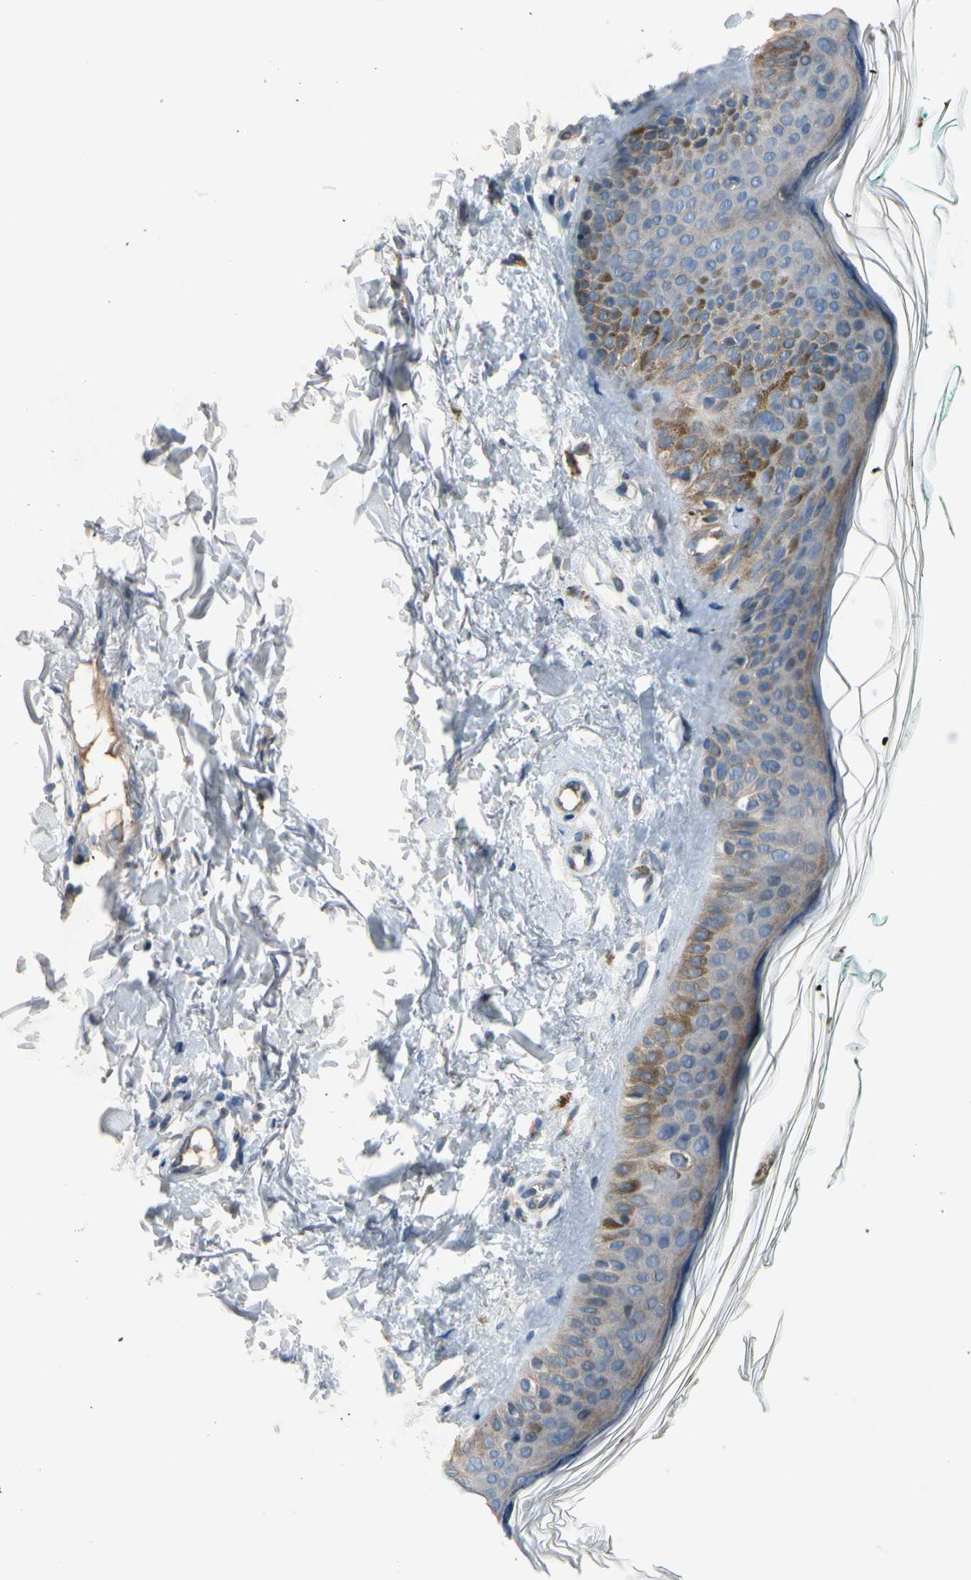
{"staining": {"intensity": "weak", "quantity": ">75%", "location": "cytoplasmic/membranous"}, "tissue": "skin", "cell_type": "Fibroblasts", "image_type": "normal", "snomed": [{"axis": "morphology", "description": "Normal tissue, NOS"}, {"axis": "topography", "description": "Skin"}], "caption": "Human skin stained with a brown dye reveals weak cytoplasmic/membranous positive positivity in approximately >75% of fibroblasts.", "gene": "PIP5K1B", "patient": {"sex": "male", "age": 71}}